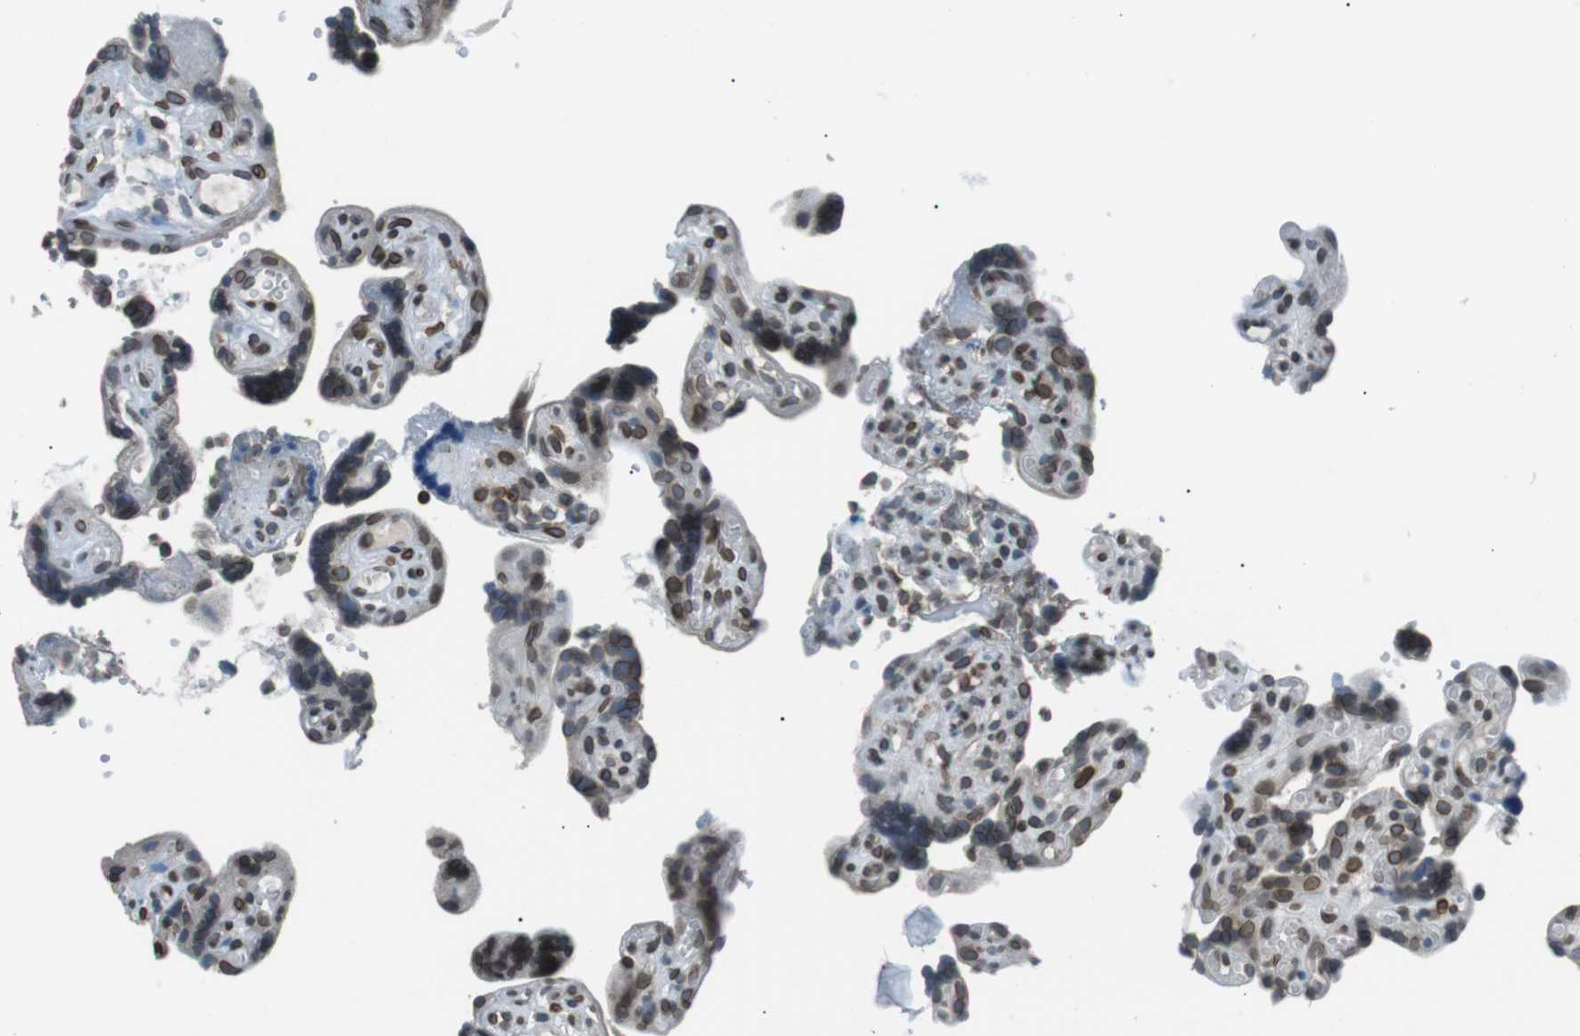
{"staining": {"intensity": "moderate", "quantity": "25%-75%", "location": "cytoplasmic/membranous,nuclear"}, "tissue": "placenta", "cell_type": "Decidual cells", "image_type": "normal", "snomed": [{"axis": "morphology", "description": "Normal tissue, NOS"}, {"axis": "topography", "description": "Placenta"}], "caption": "Immunohistochemistry (IHC) micrograph of benign placenta stained for a protein (brown), which displays medium levels of moderate cytoplasmic/membranous,nuclear staining in about 25%-75% of decidual cells.", "gene": "TMX4", "patient": {"sex": "female", "age": 30}}